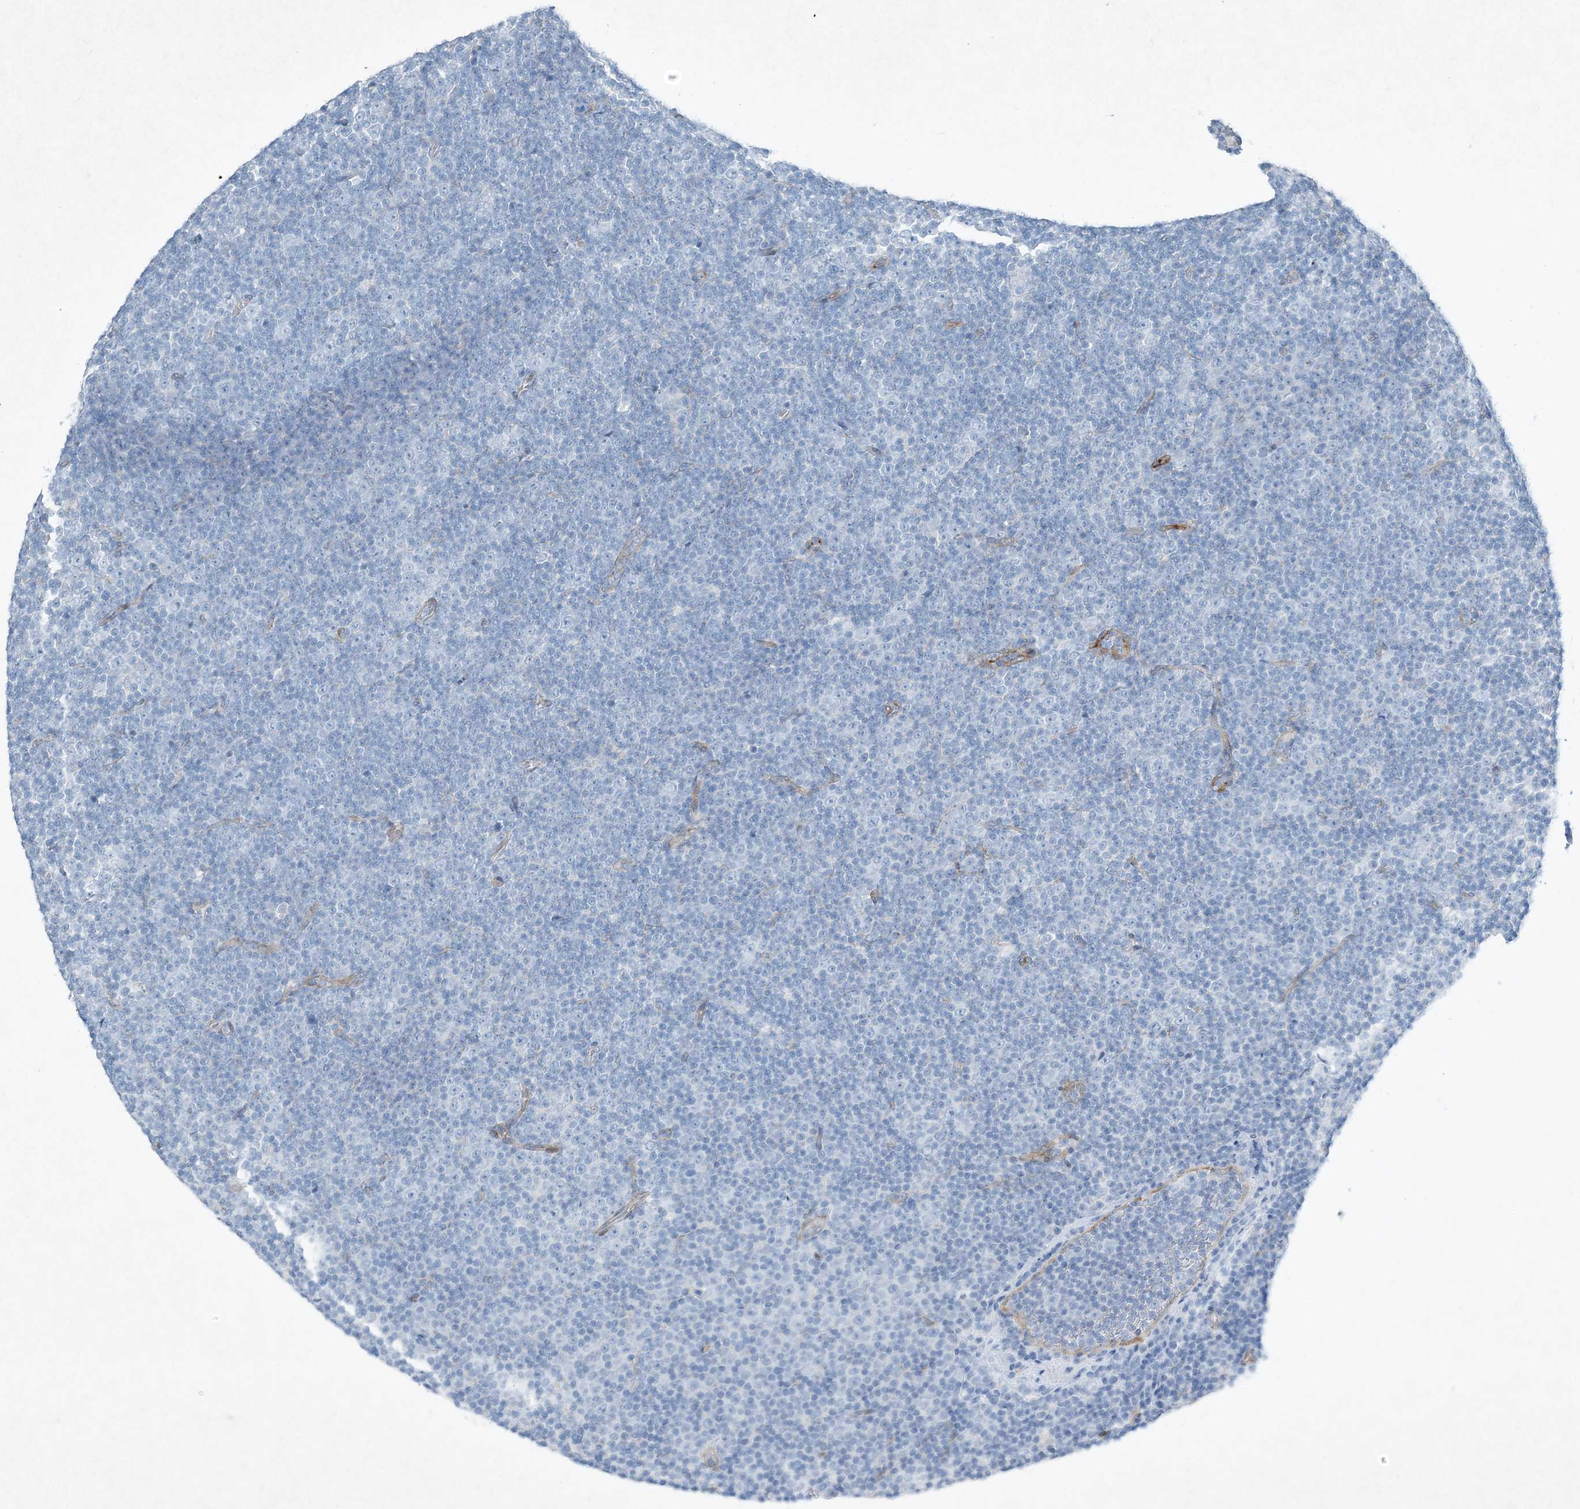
{"staining": {"intensity": "negative", "quantity": "none", "location": "none"}, "tissue": "lymphoma", "cell_type": "Tumor cells", "image_type": "cancer", "snomed": [{"axis": "morphology", "description": "Malignant lymphoma, non-Hodgkin's type, Low grade"}, {"axis": "topography", "description": "Lymph node"}], "caption": "High magnification brightfield microscopy of low-grade malignant lymphoma, non-Hodgkin's type stained with DAB (brown) and counterstained with hematoxylin (blue): tumor cells show no significant staining.", "gene": "PGM5", "patient": {"sex": "female", "age": 67}}